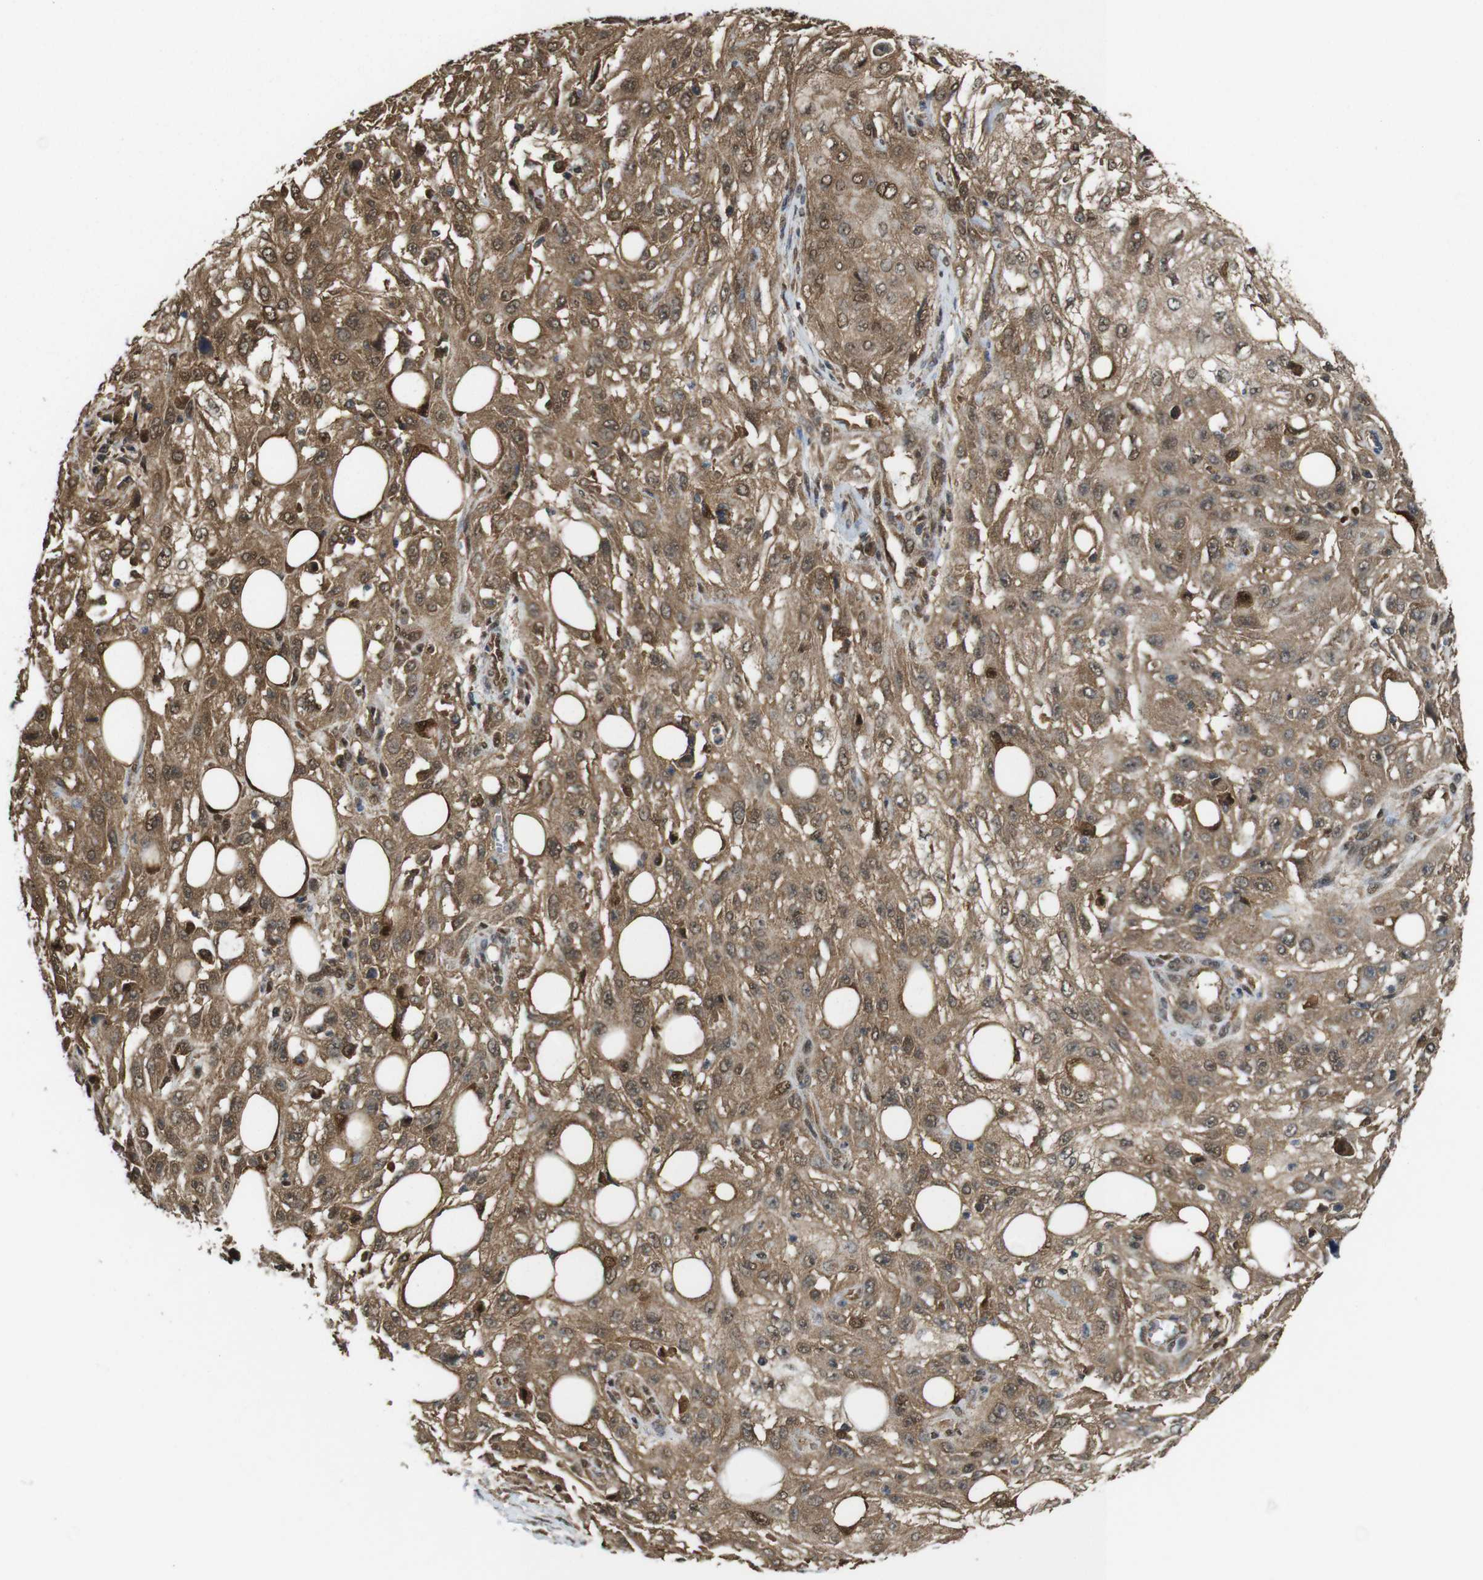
{"staining": {"intensity": "moderate", "quantity": ">75%", "location": "cytoplasmic/membranous,nuclear"}, "tissue": "skin cancer", "cell_type": "Tumor cells", "image_type": "cancer", "snomed": [{"axis": "morphology", "description": "Squamous cell carcinoma, NOS"}, {"axis": "topography", "description": "Skin"}], "caption": "Skin cancer stained with immunohistochemistry exhibits moderate cytoplasmic/membranous and nuclear positivity in about >75% of tumor cells.", "gene": "YWHAG", "patient": {"sex": "male", "age": 75}}